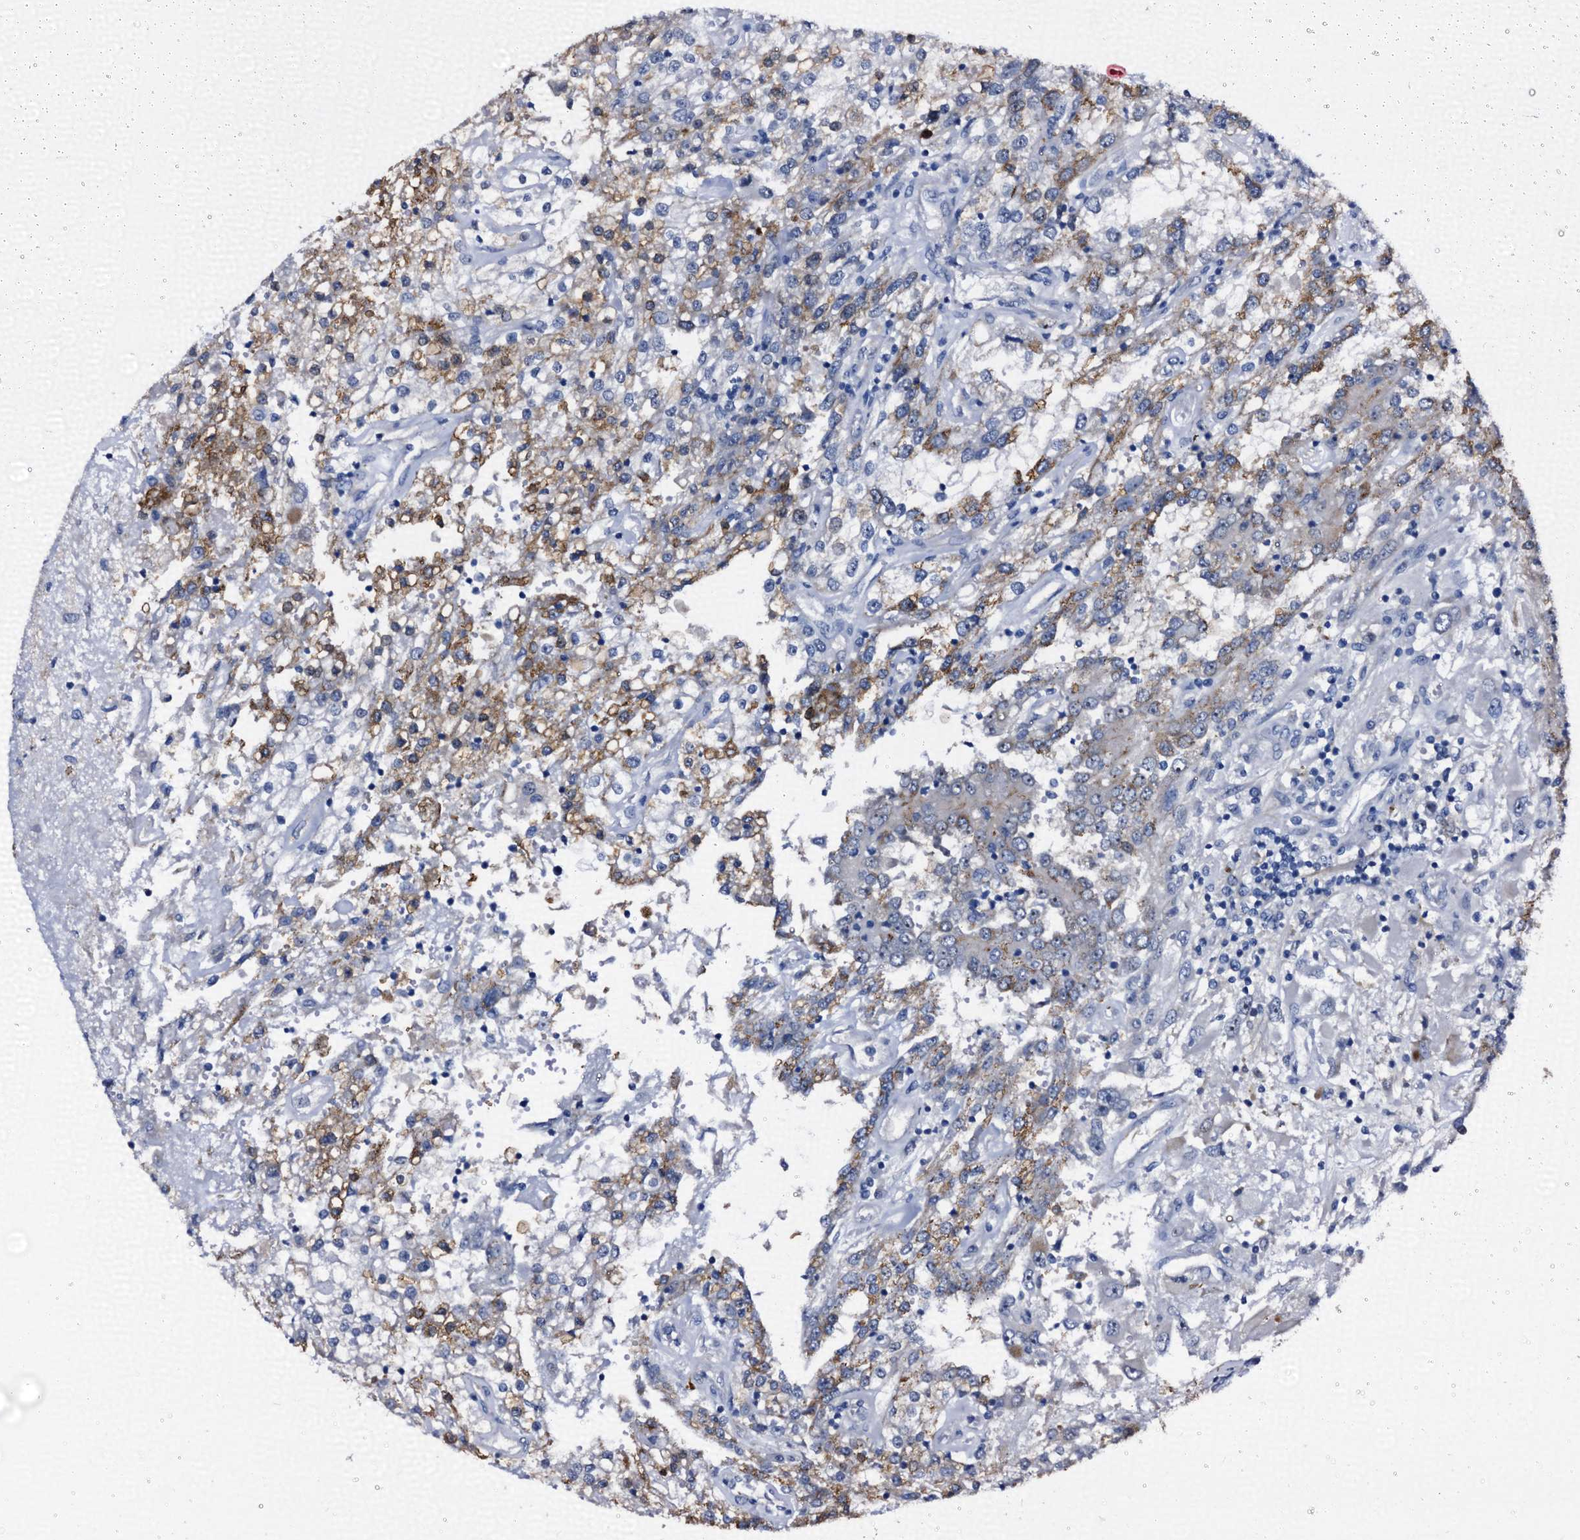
{"staining": {"intensity": "weak", "quantity": "<25%", "location": "cytoplasmic/membranous"}, "tissue": "renal cancer", "cell_type": "Tumor cells", "image_type": "cancer", "snomed": [{"axis": "morphology", "description": "Adenocarcinoma, NOS"}, {"axis": "topography", "description": "Kidney"}], "caption": "Human adenocarcinoma (renal) stained for a protein using immunohistochemistry shows no expression in tumor cells.", "gene": "EMG1", "patient": {"sex": "female", "age": 52}}